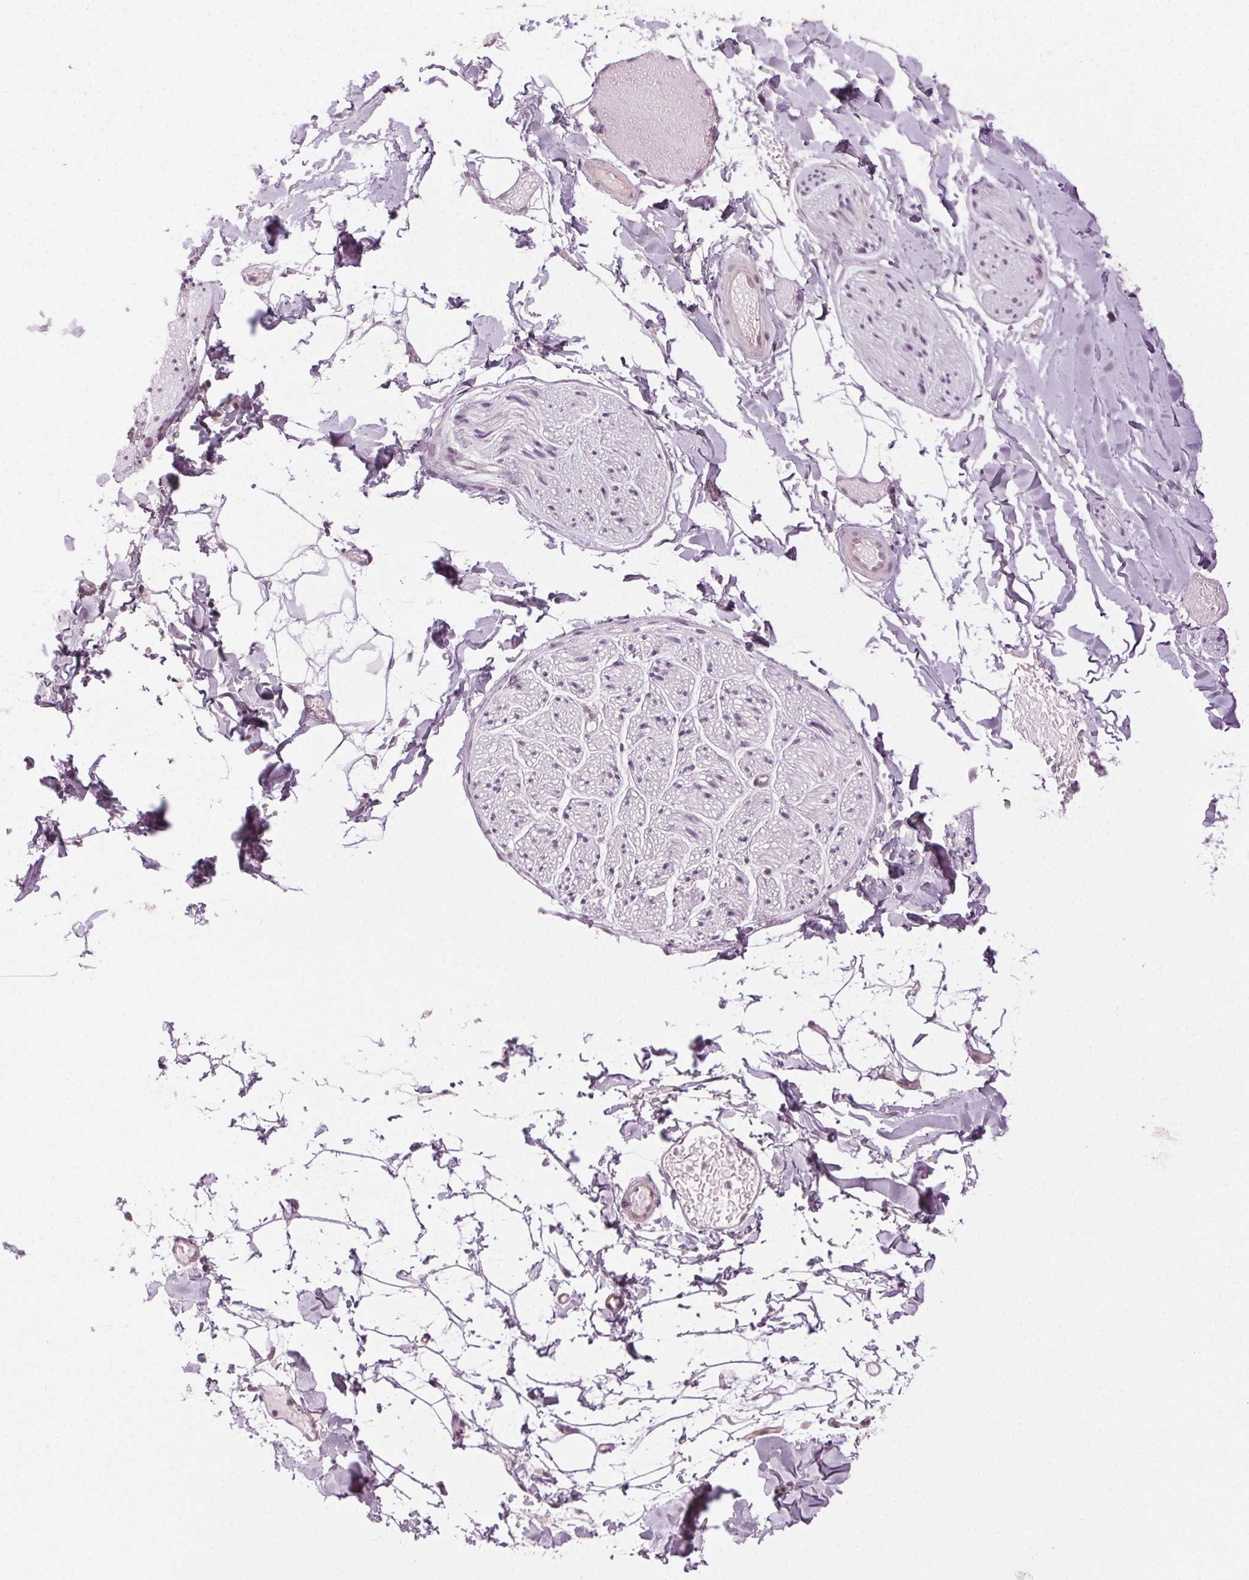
{"staining": {"intensity": "negative", "quantity": "none", "location": "none"}, "tissue": "adipose tissue", "cell_type": "Adipocytes", "image_type": "normal", "snomed": [{"axis": "morphology", "description": "Normal tissue, NOS"}, {"axis": "topography", "description": "Gallbladder"}, {"axis": "topography", "description": "Peripheral nerve tissue"}], "caption": "Immunohistochemistry (IHC) histopathology image of benign adipose tissue stained for a protein (brown), which displays no positivity in adipocytes.", "gene": "AIF1L", "patient": {"sex": "female", "age": 45}}